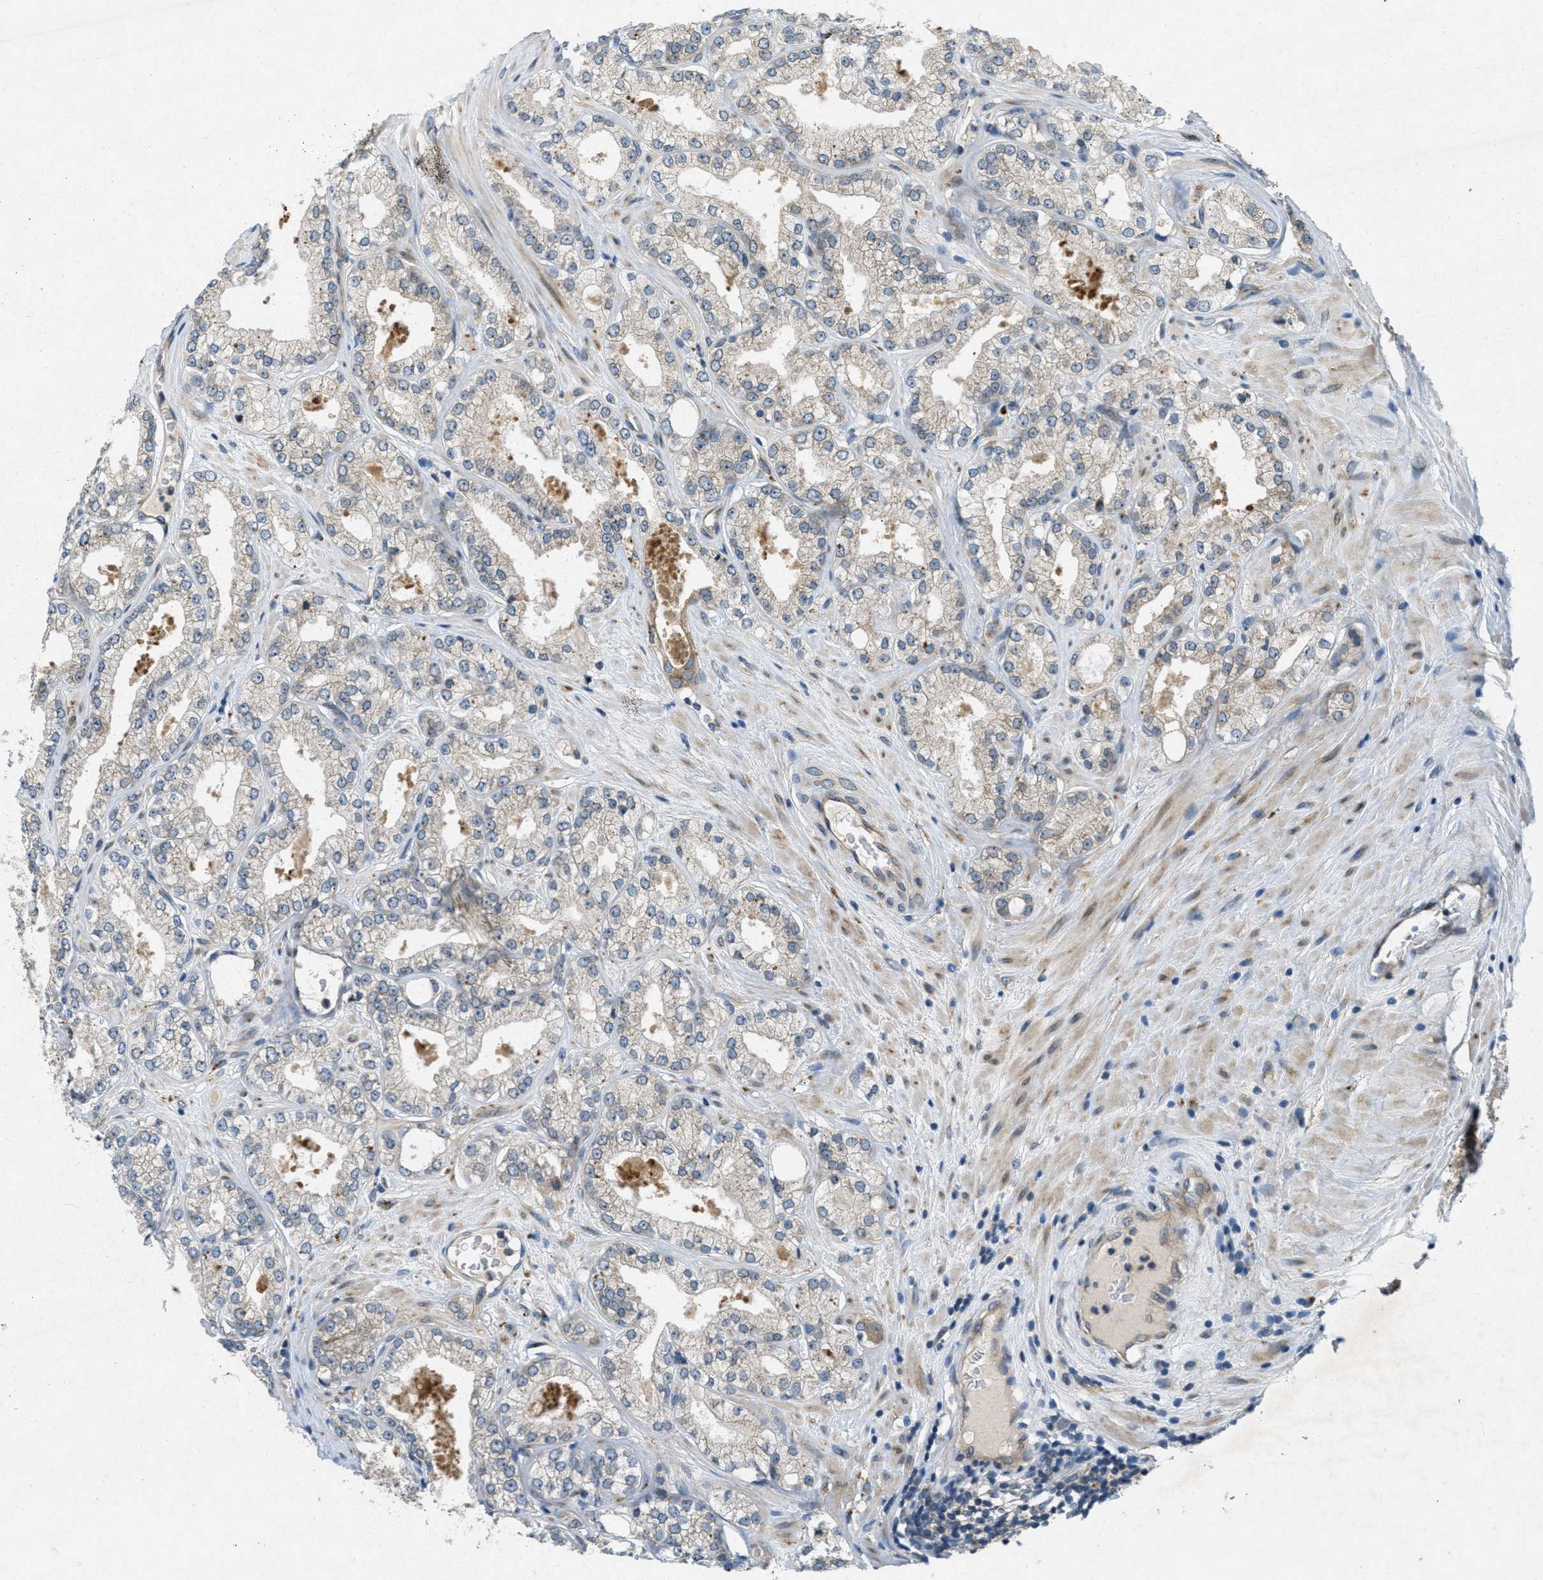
{"staining": {"intensity": "negative", "quantity": "none", "location": "none"}, "tissue": "prostate cancer", "cell_type": "Tumor cells", "image_type": "cancer", "snomed": [{"axis": "morphology", "description": "Adenocarcinoma, High grade"}, {"axis": "topography", "description": "Prostate"}], "caption": "Protein analysis of high-grade adenocarcinoma (prostate) shows no significant expression in tumor cells. Brightfield microscopy of IHC stained with DAB (brown) and hematoxylin (blue), captured at high magnification.", "gene": "SIGMAR1", "patient": {"sex": "male", "age": 71}}